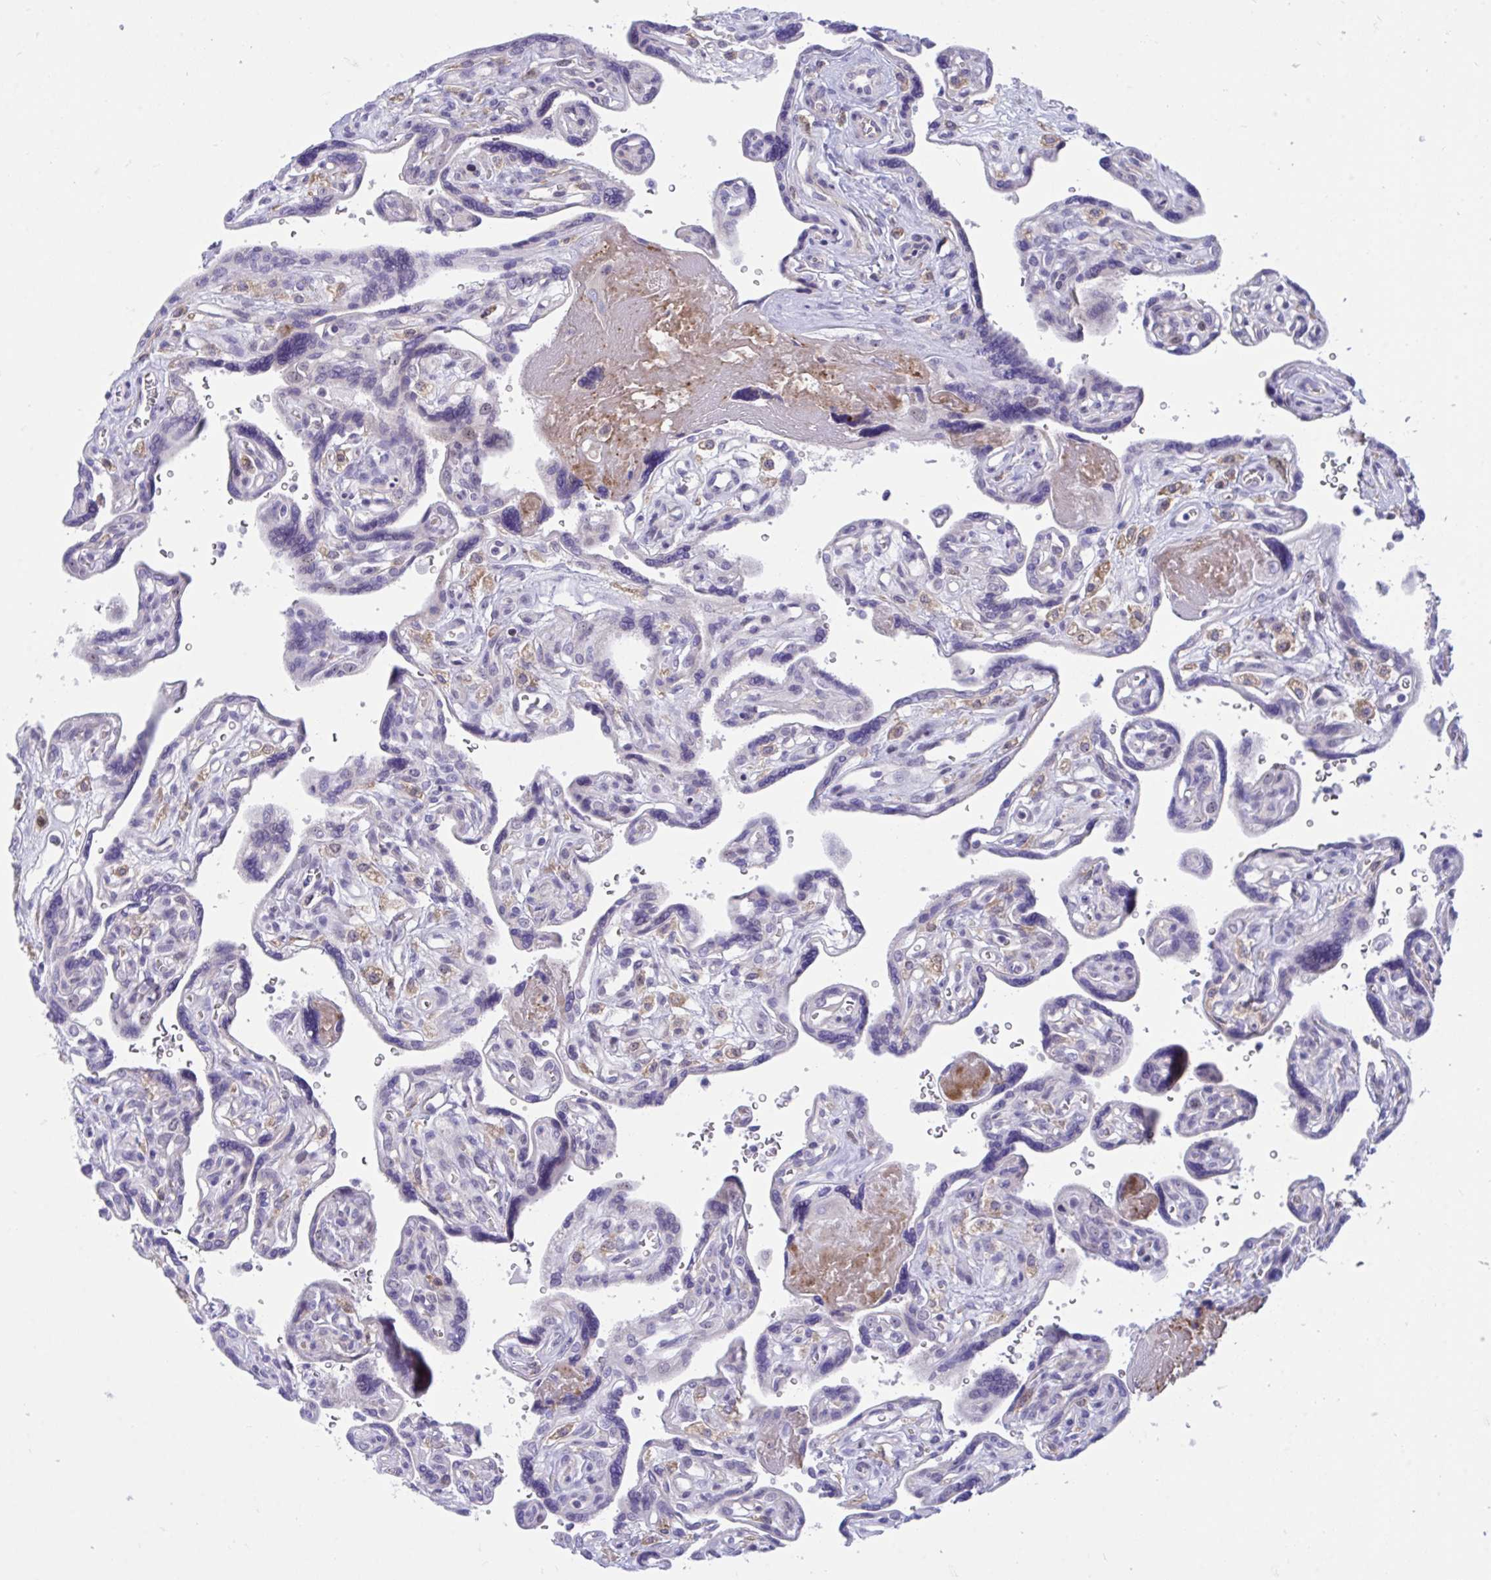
{"staining": {"intensity": "moderate", "quantity": "<25%", "location": "cytoplasmic/membranous"}, "tissue": "placenta", "cell_type": "Decidual cells", "image_type": "normal", "snomed": [{"axis": "morphology", "description": "Normal tissue, NOS"}, {"axis": "topography", "description": "Placenta"}], "caption": "Protein expression analysis of unremarkable placenta displays moderate cytoplasmic/membranous positivity in about <25% of decidual cells.", "gene": "CENPQ", "patient": {"sex": "female", "age": 39}}